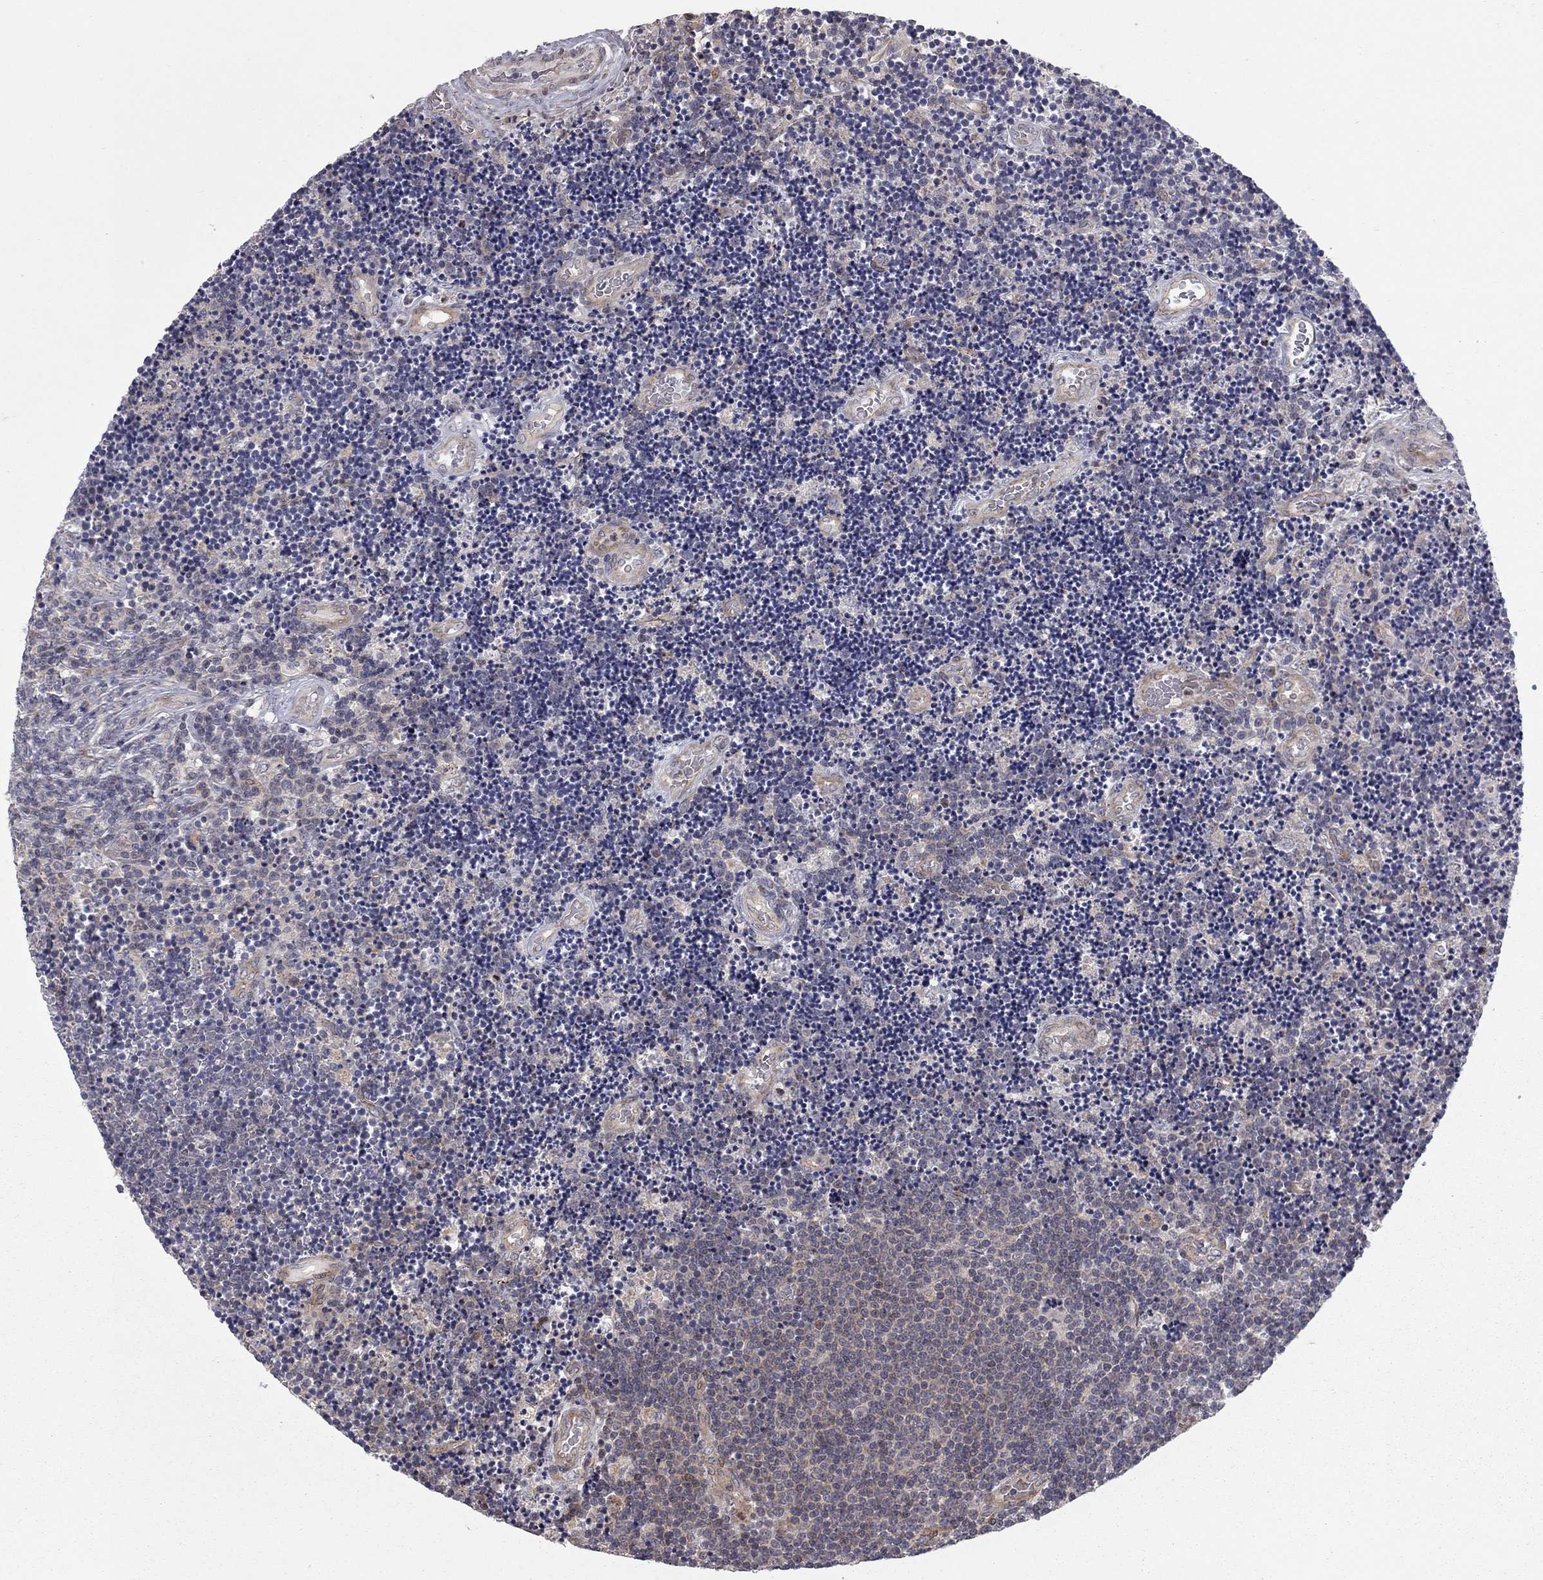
{"staining": {"intensity": "weak", "quantity": "25%-75%", "location": "cytoplasmic/membranous"}, "tissue": "lymphoma", "cell_type": "Tumor cells", "image_type": "cancer", "snomed": [{"axis": "morphology", "description": "Malignant lymphoma, non-Hodgkin's type, Low grade"}, {"axis": "topography", "description": "Brain"}], "caption": "Human lymphoma stained for a protein (brown) shows weak cytoplasmic/membranous positive staining in about 25%-75% of tumor cells.", "gene": "DUSP7", "patient": {"sex": "female", "age": 66}}